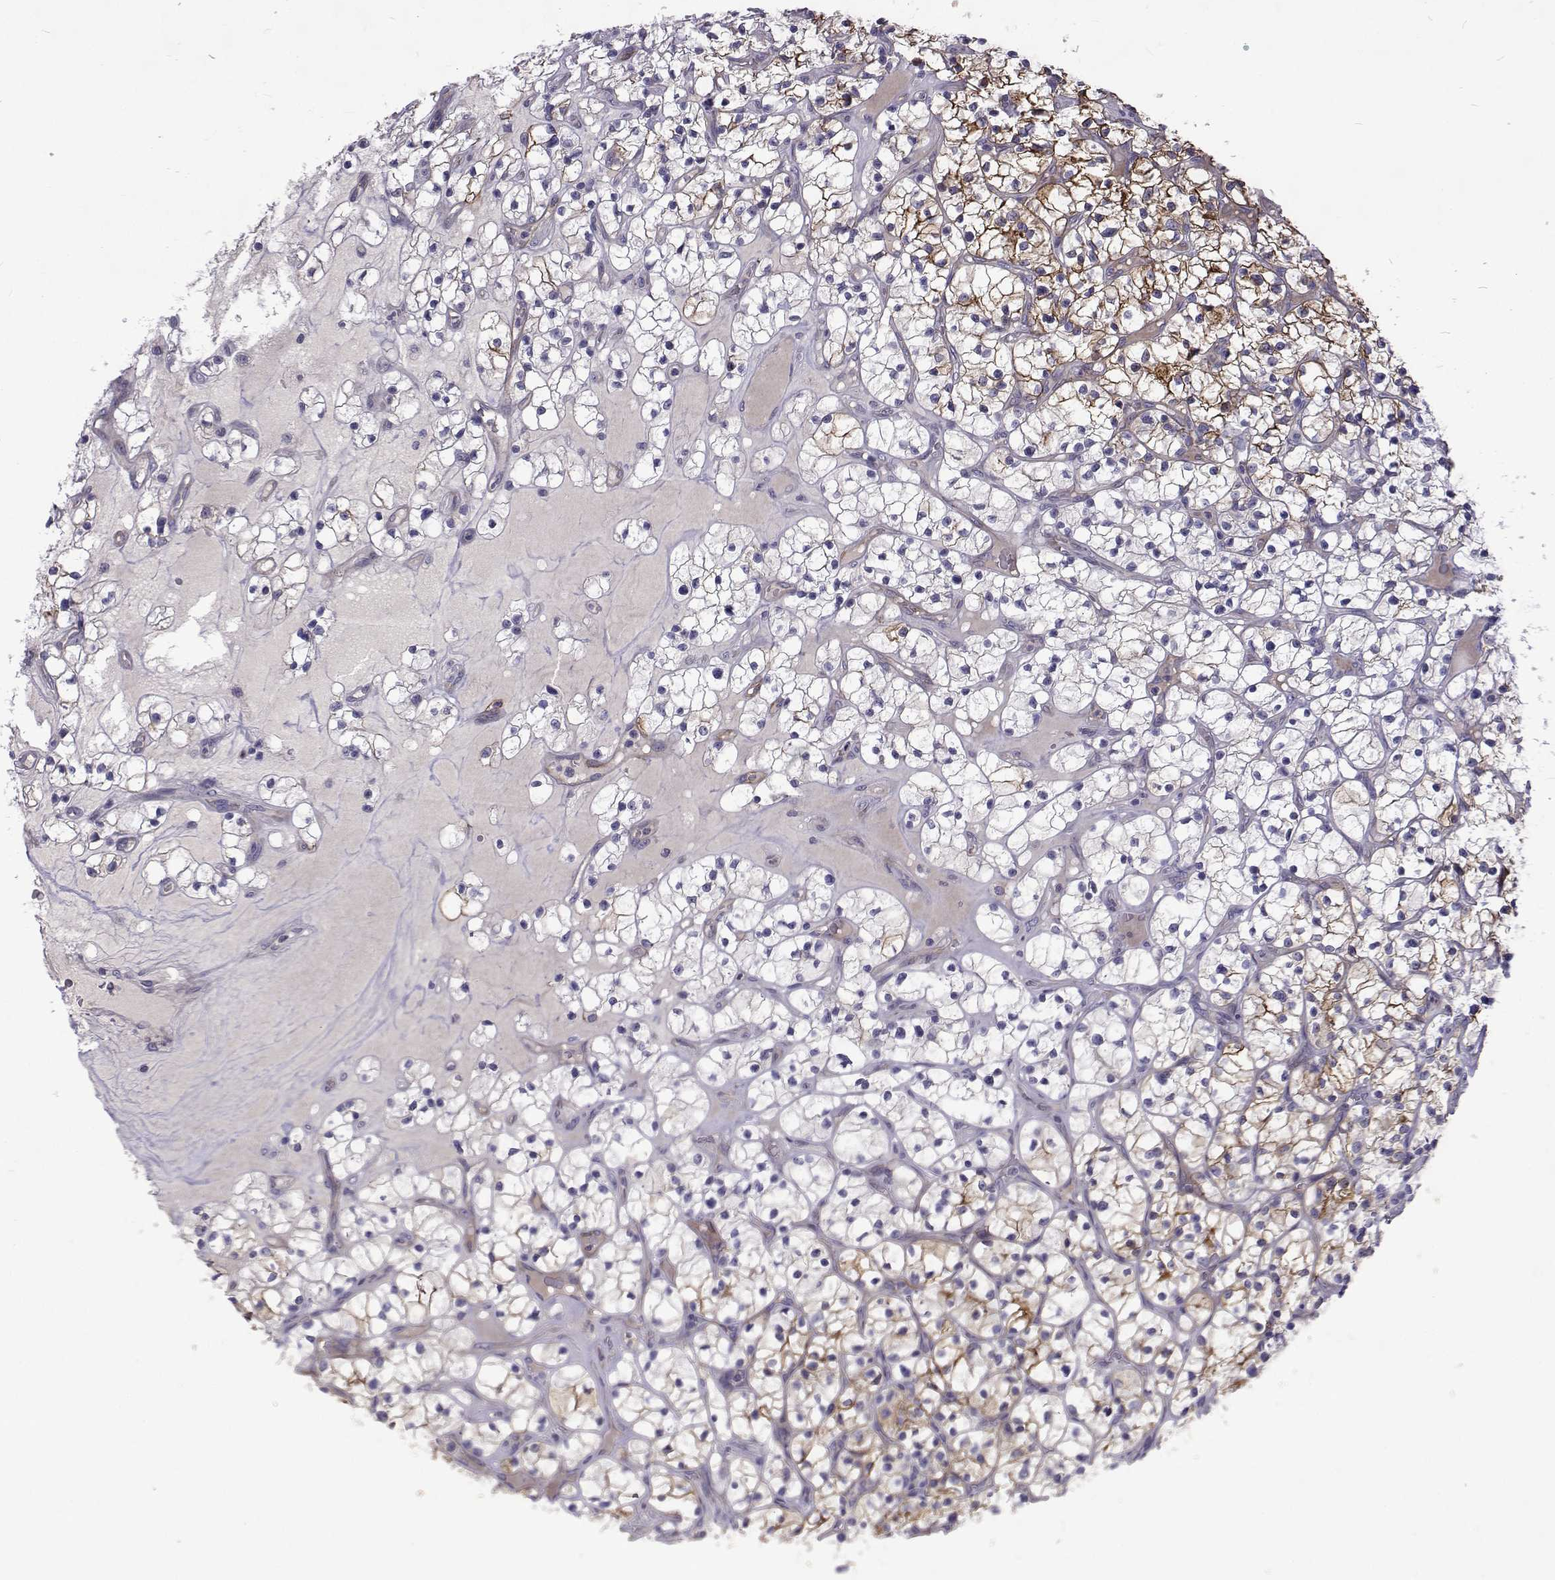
{"staining": {"intensity": "moderate", "quantity": "25%-75%", "location": "cytoplasmic/membranous"}, "tissue": "renal cancer", "cell_type": "Tumor cells", "image_type": "cancer", "snomed": [{"axis": "morphology", "description": "Adenocarcinoma, NOS"}, {"axis": "topography", "description": "Kidney"}], "caption": "Adenocarcinoma (renal) stained for a protein shows moderate cytoplasmic/membranous positivity in tumor cells.", "gene": "NPR3", "patient": {"sex": "female", "age": 64}}